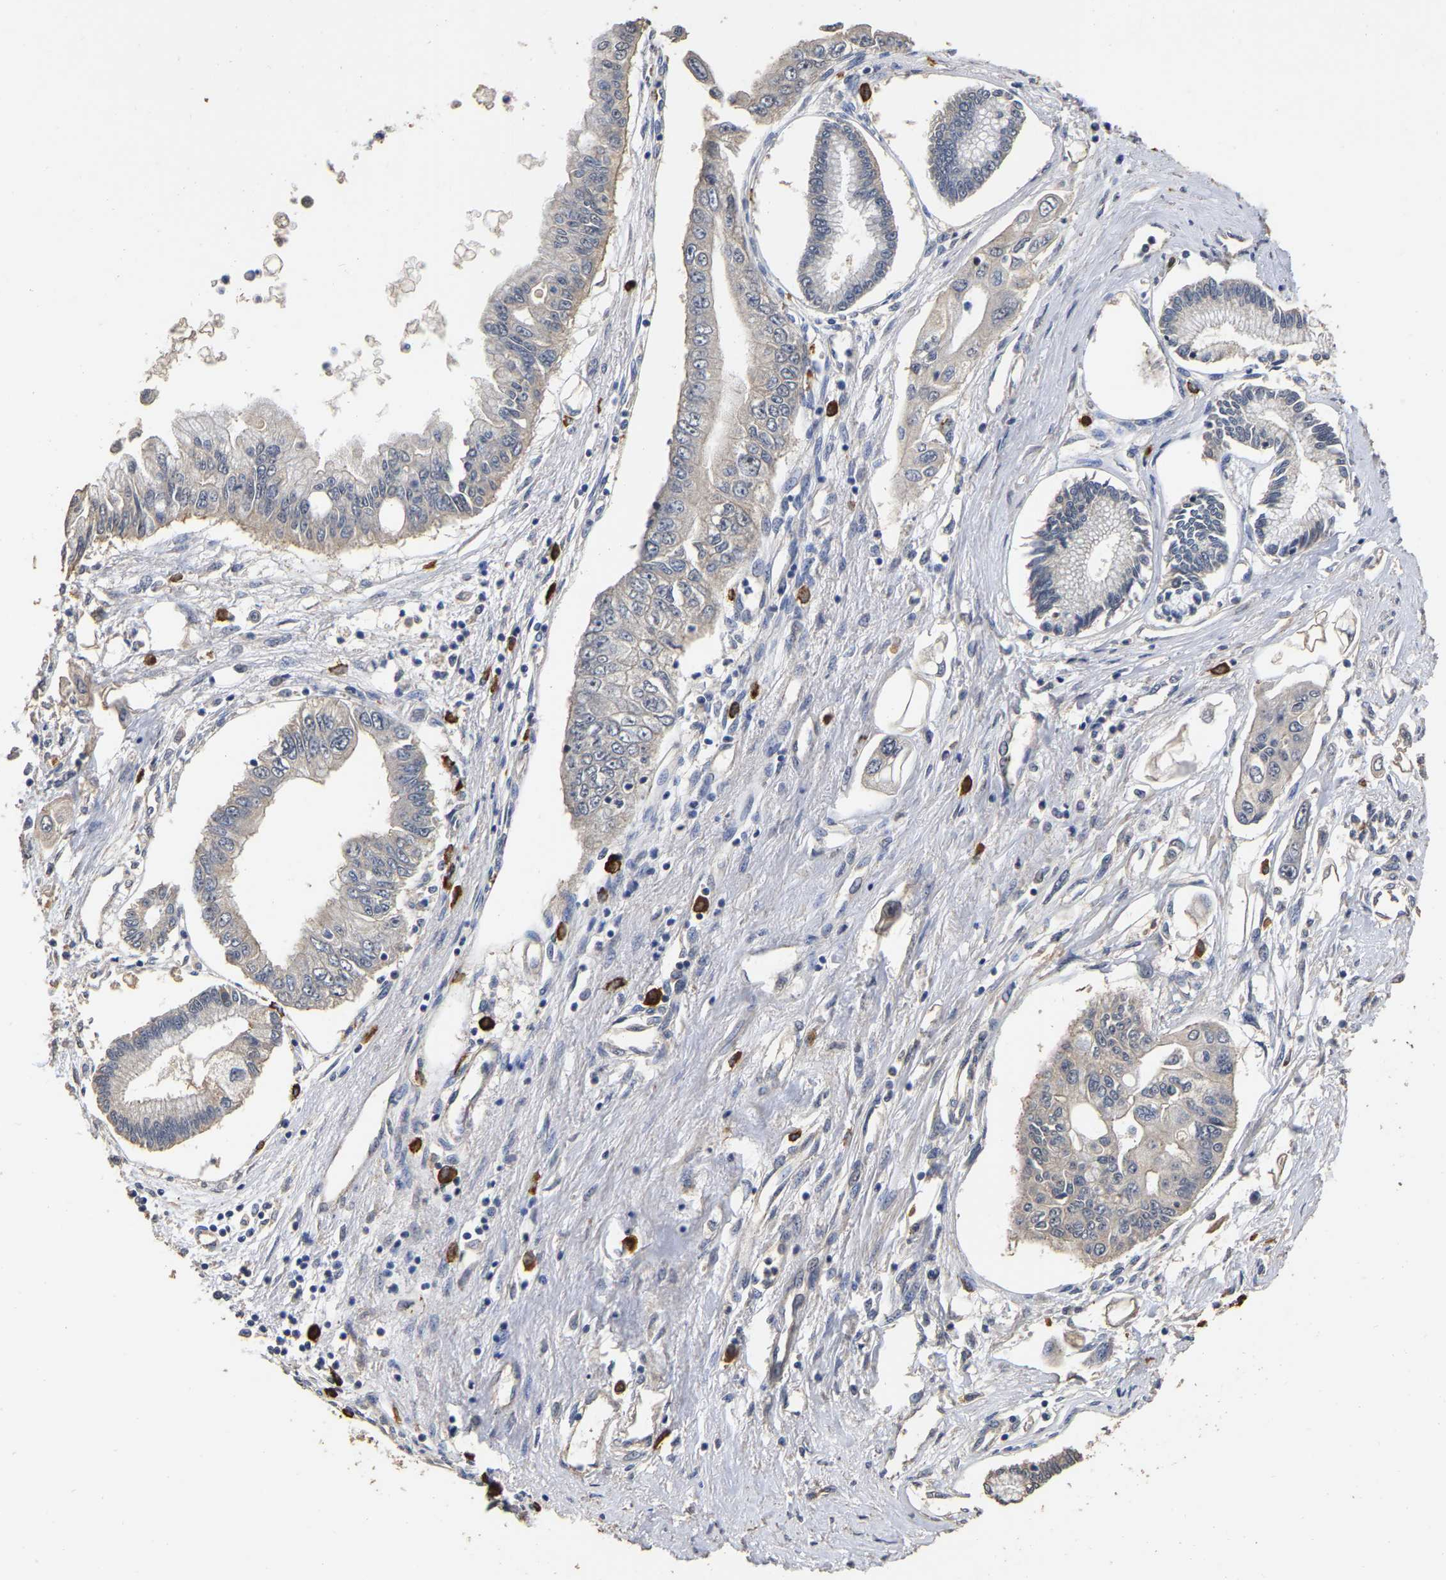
{"staining": {"intensity": "weak", "quantity": "<25%", "location": "cytoplasmic/membranous"}, "tissue": "pancreatic cancer", "cell_type": "Tumor cells", "image_type": "cancer", "snomed": [{"axis": "morphology", "description": "Adenocarcinoma, NOS"}, {"axis": "topography", "description": "Pancreas"}], "caption": "This micrograph is of pancreatic cancer stained with IHC to label a protein in brown with the nuclei are counter-stained blue. There is no expression in tumor cells. The staining was performed using DAB to visualize the protein expression in brown, while the nuclei were stained in blue with hematoxylin (Magnification: 20x).", "gene": "STK32C", "patient": {"sex": "female", "age": 77}}